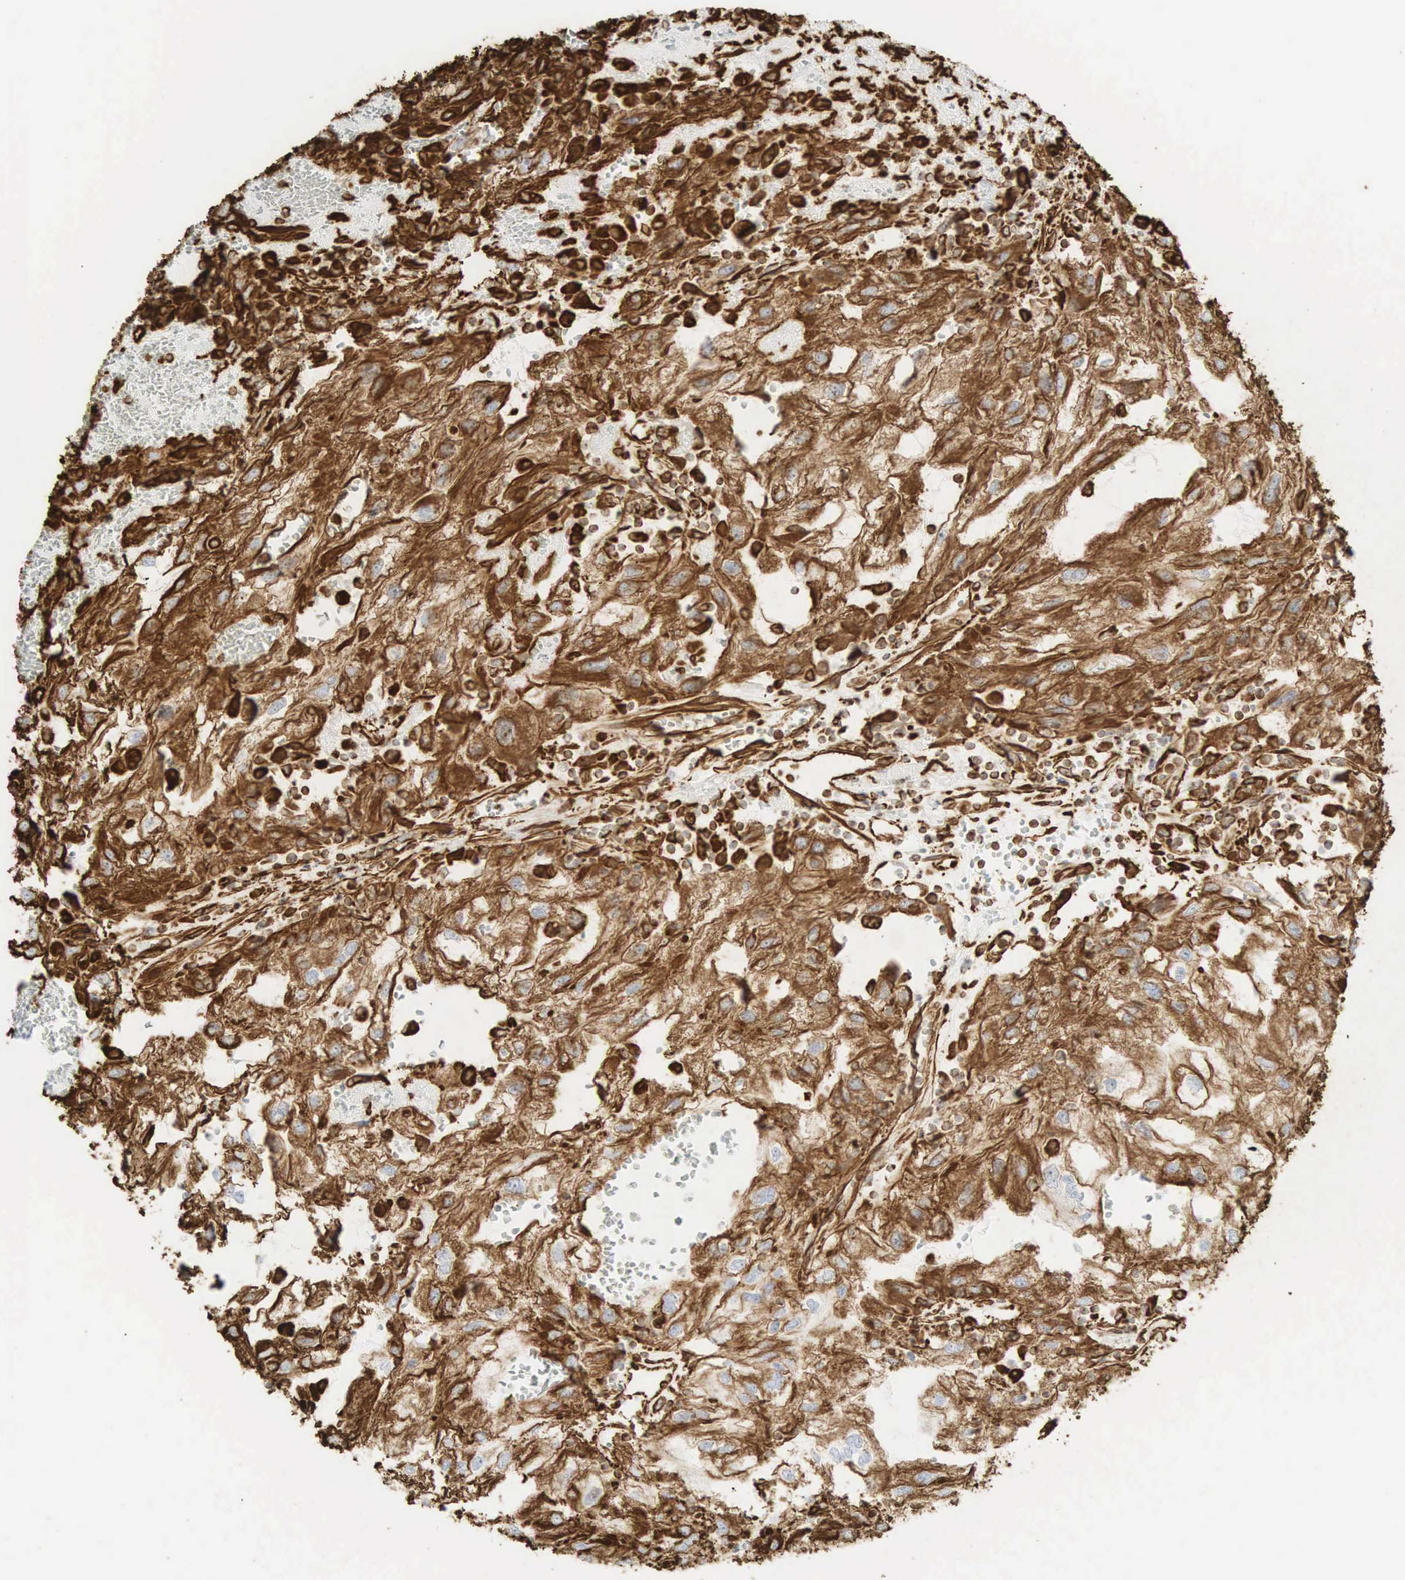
{"staining": {"intensity": "strong", "quantity": ">75%", "location": "cytoplasmic/membranous"}, "tissue": "renal cancer", "cell_type": "Tumor cells", "image_type": "cancer", "snomed": [{"axis": "morphology", "description": "Normal tissue, NOS"}, {"axis": "morphology", "description": "Adenocarcinoma, NOS"}, {"axis": "topography", "description": "Kidney"}], "caption": "Adenocarcinoma (renal) tissue shows strong cytoplasmic/membranous expression in approximately >75% of tumor cells The staining was performed using DAB to visualize the protein expression in brown, while the nuclei were stained in blue with hematoxylin (Magnification: 20x).", "gene": "VIM", "patient": {"sex": "male", "age": 71}}